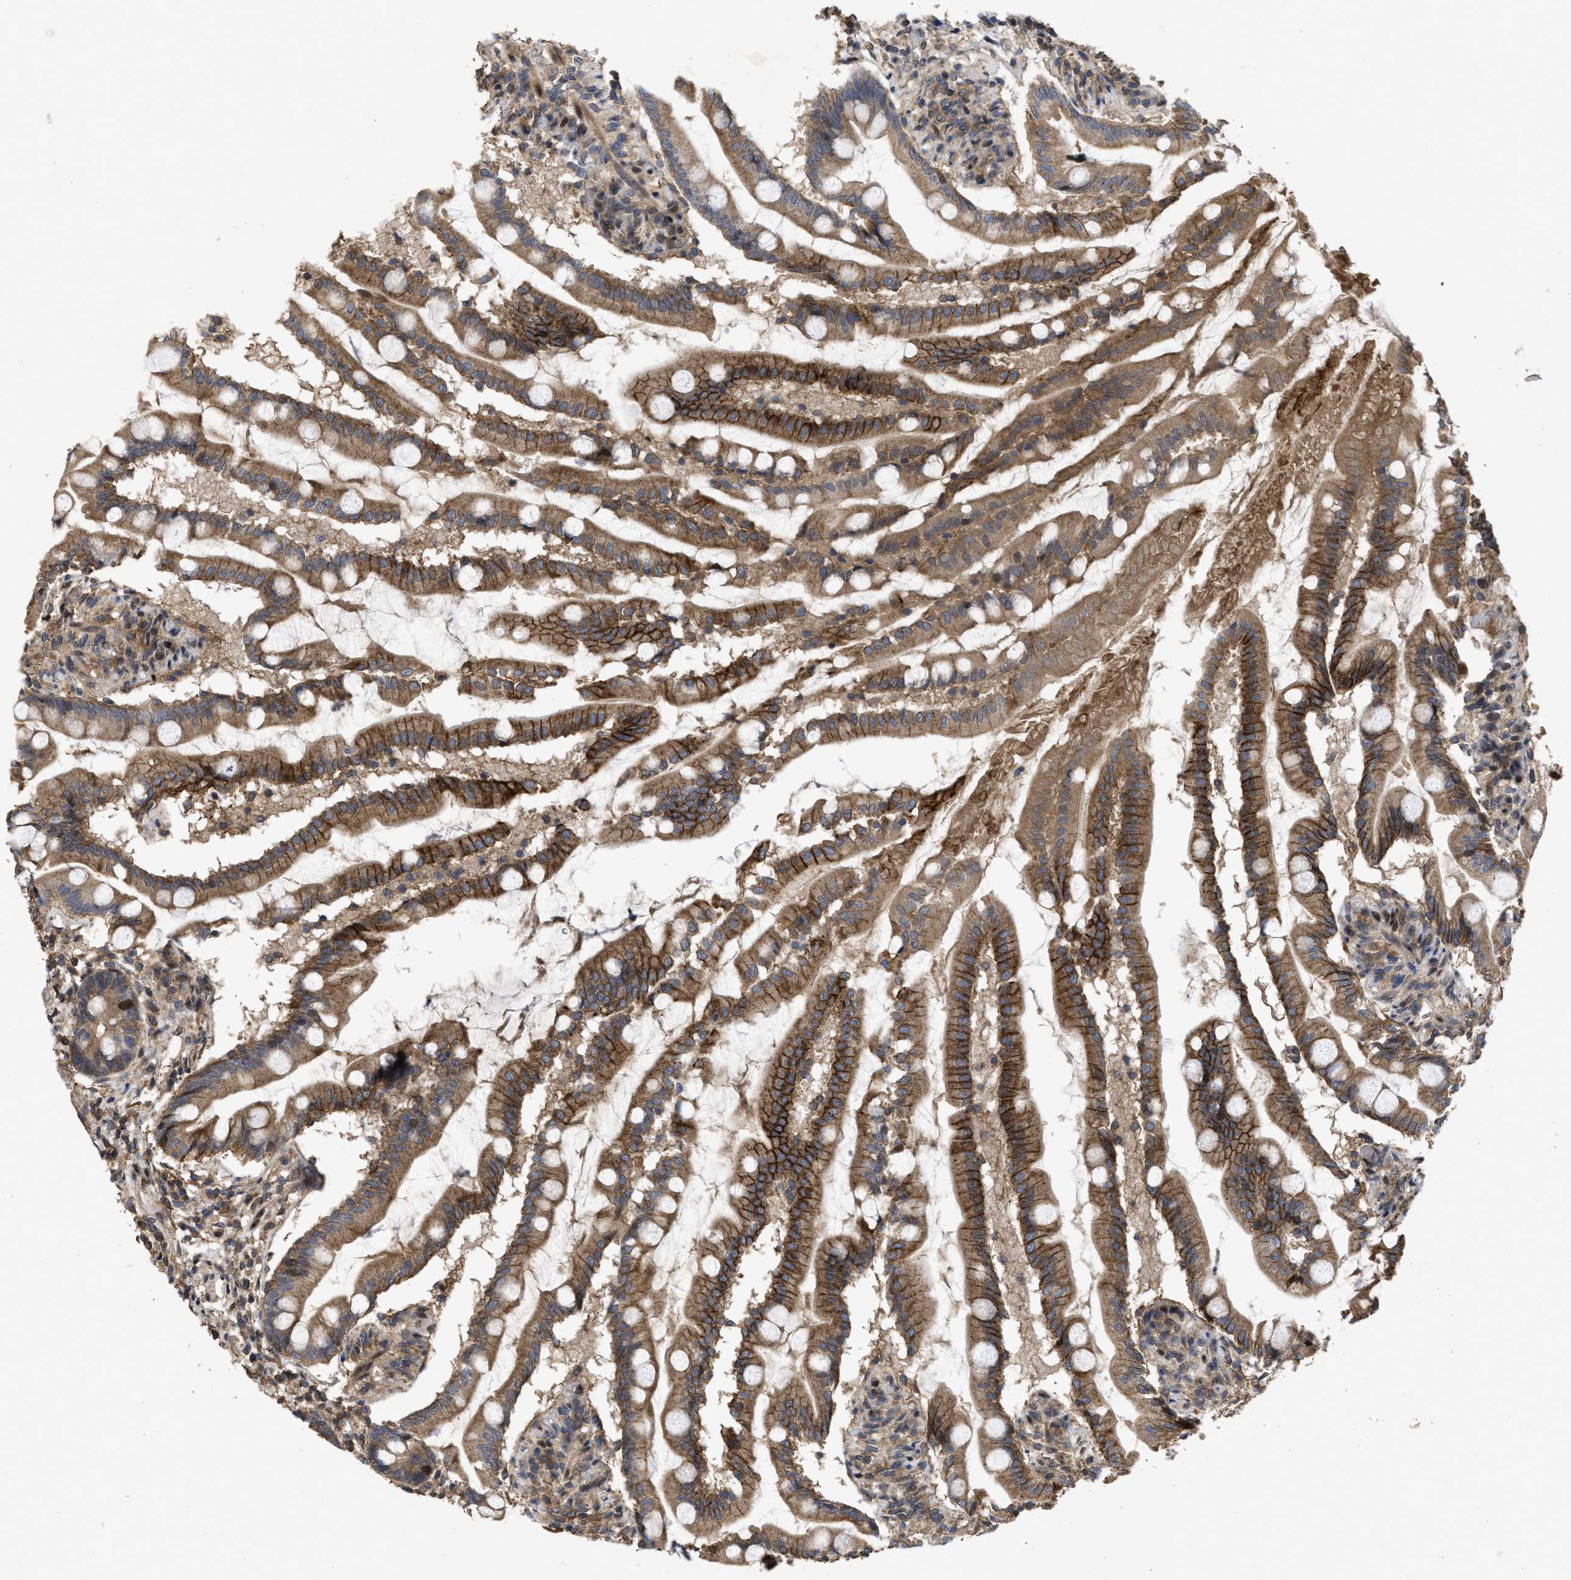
{"staining": {"intensity": "strong", "quantity": ">75%", "location": "cytoplasmic/membranous"}, "tissue": "small intestine", "cell_type": "Glandular cells", "image_type": "normal", "snomed": [{"axis": "morphology", "description": "Normal tissue, NOS"}, {"axis": "topography", "description": "Small intestine"}], "caption": "Glandular cells reveal strong cytoplasmic/membranous staining in approximately >75% of cells in normal small intestine. (brown staining indicates protein expression, while blue staining denotes nuclei).", "gene": "CBR3", "patient": {"sex": "female", "age": 56}}